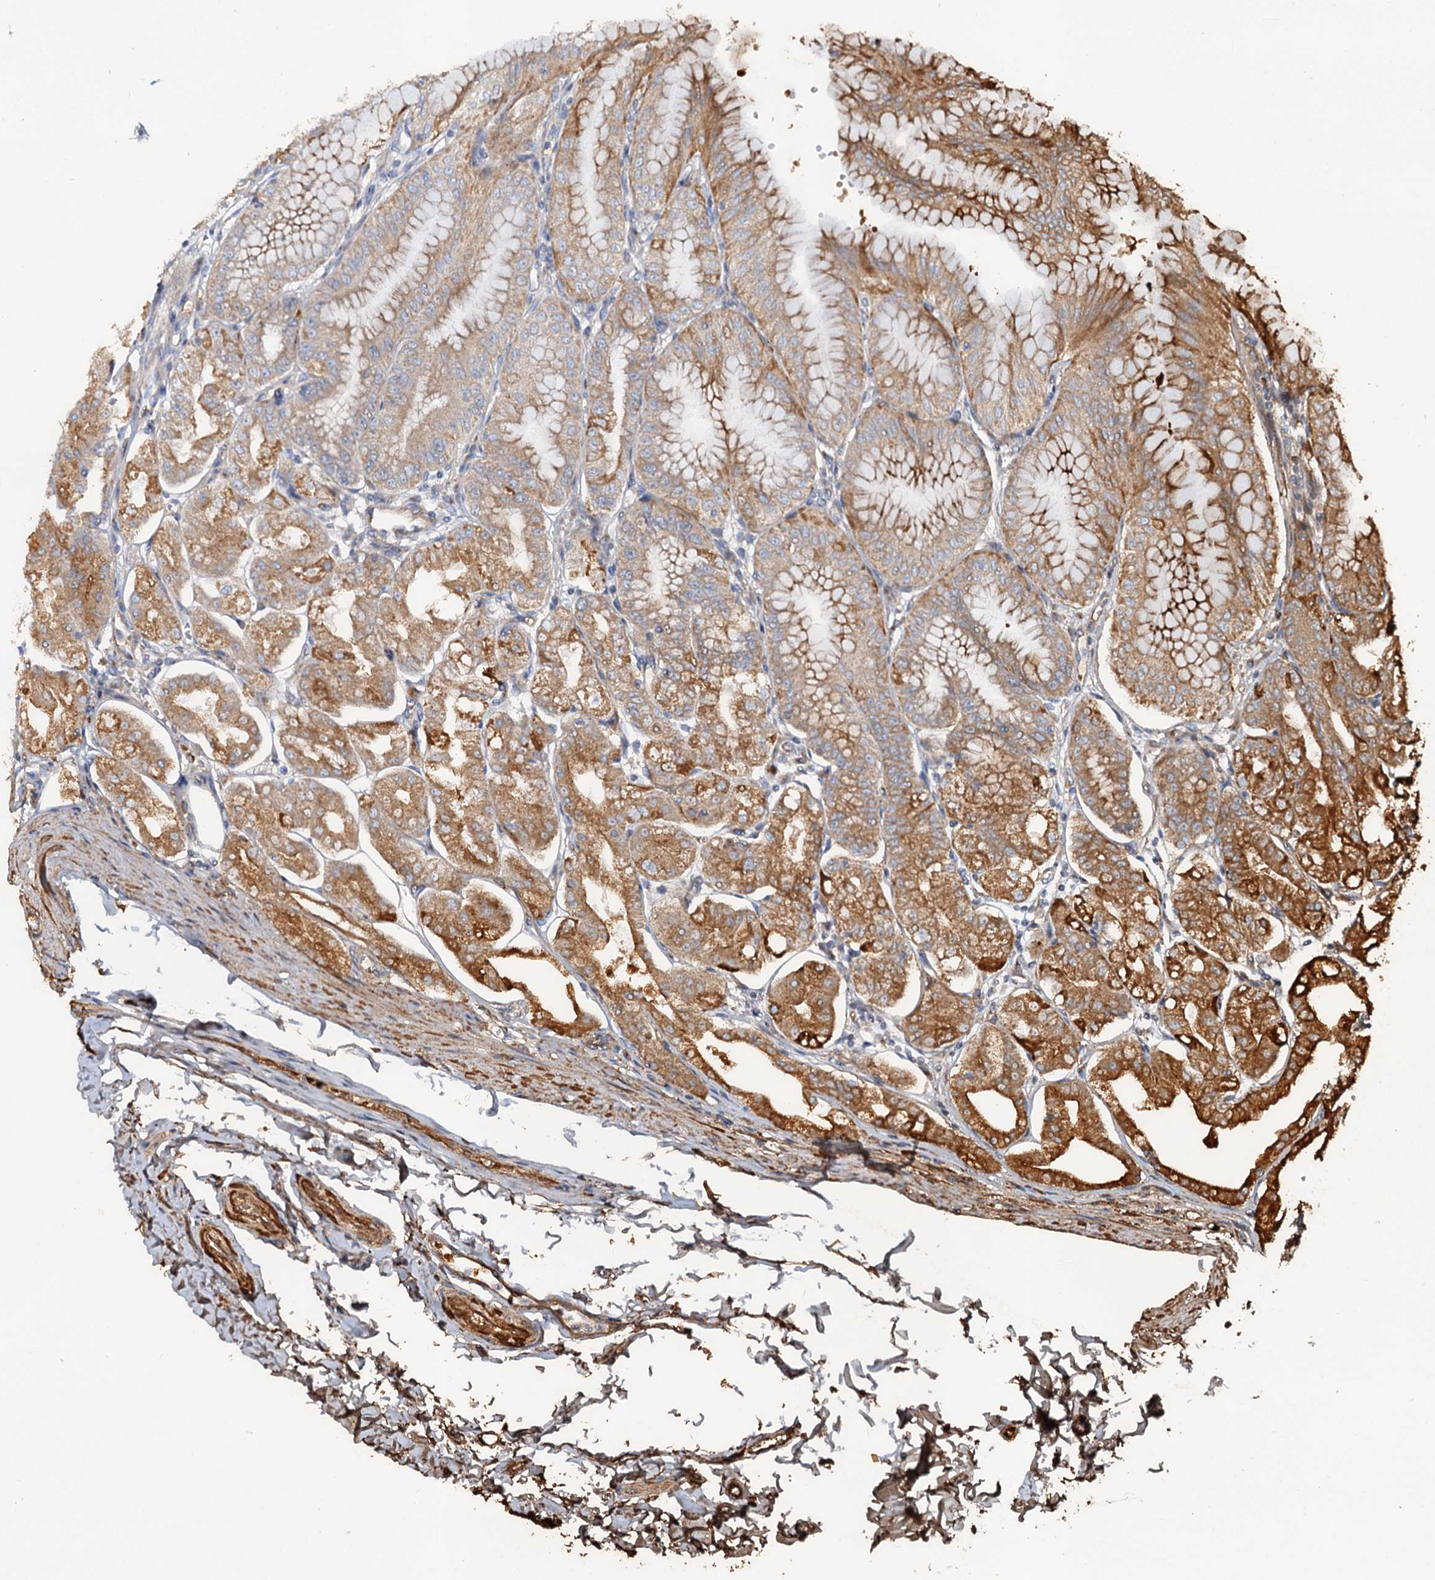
{"staining": {"intensity": "strong", "quantity": "25%-75%", "location": "cytoplasmic/membranous"}, "tissue": "stomach", "cell_type": "Glandular cells", "image_type": "normal", "snomed": [{"axis": "morphology", "description": "Normal tissue, NOS"}, {"axis": "topography", "description": "Stomach, lower"}], "caption": "This image shows immunohistochemistry (IHC) staining of benign stomach, with high strong cytoplasmic/membranous expression in approximately 25%-75% of glandular cells.", "gene": "DEXI", "patient": {"sex": "male", "age": 71}}